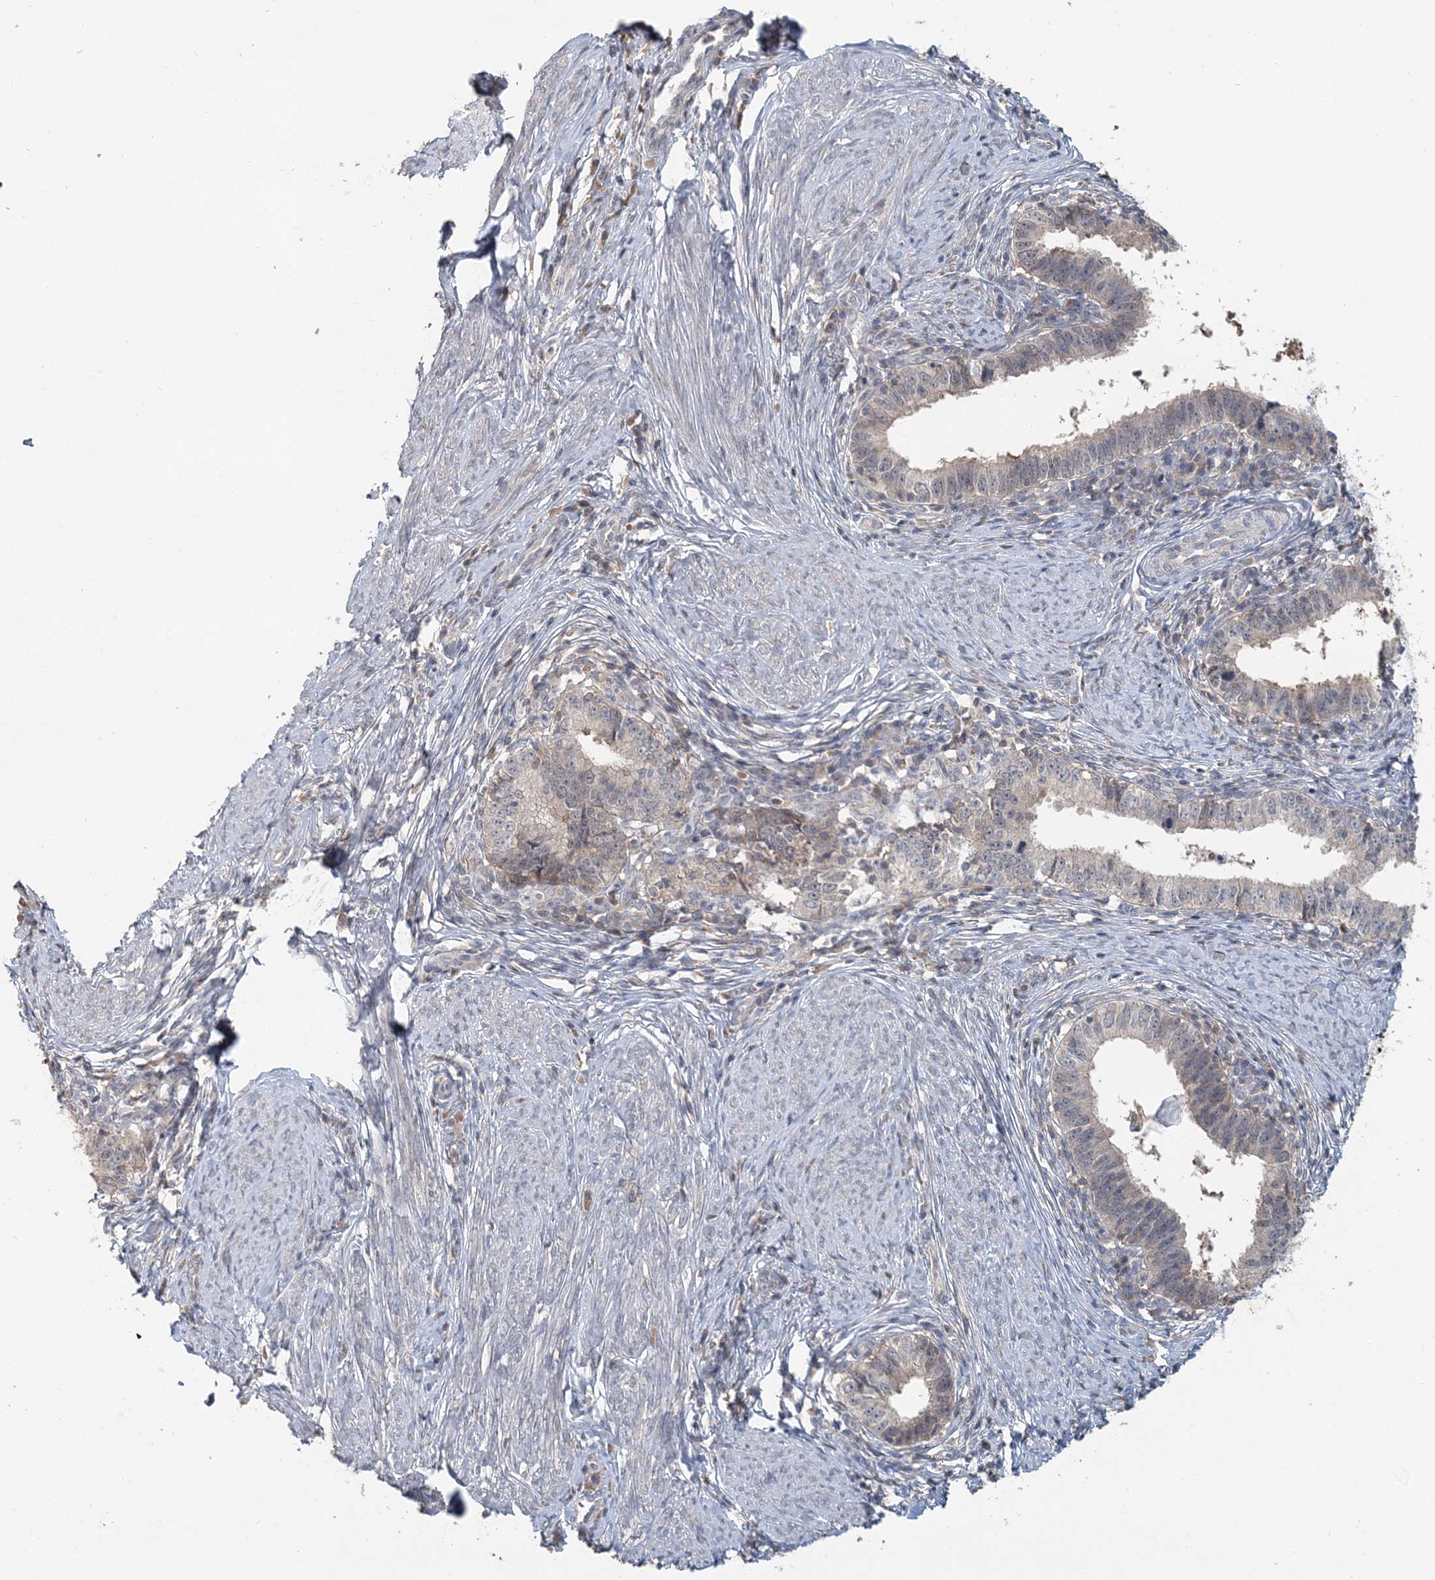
{"staining": {"intensity": "weak", "quantity": "<25%", "location": "cytoplasmic/membranous"}, "tissue": "cervical cancer", "cell_type": "Tumor cells", "image_type": "cancer", "snomed": [{"axis": "morphology", "description": "Adenocarcinoma, NOS"}, {"axis": "topography", "description": "Cervix"}], "caption": "Immunohistochemical staining of adenocarcinoma (cervical) reveals no significant positivity in tumor cells.", "gene": "RNF25", "patient": {"sex": "female", "age": 36}}